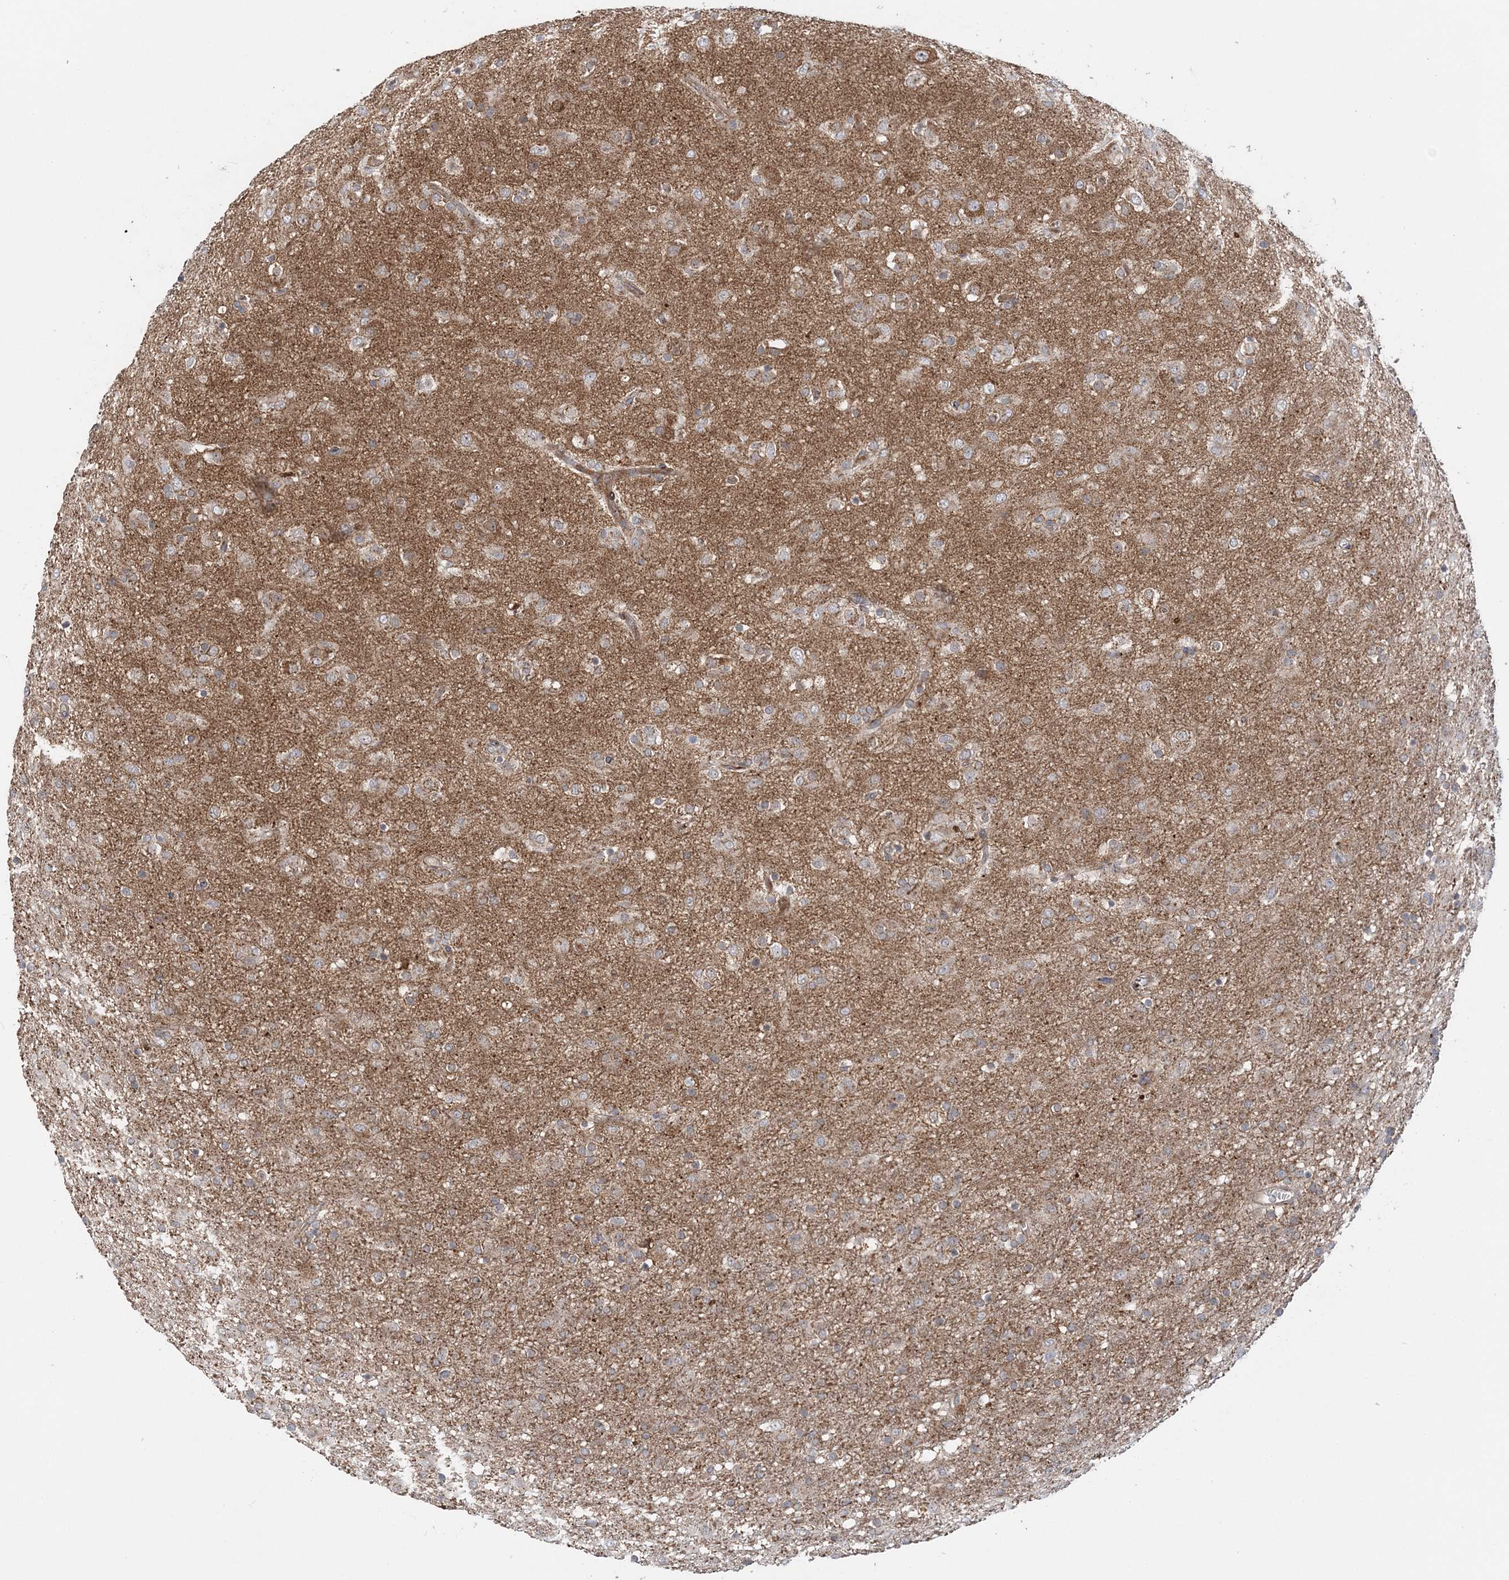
{"staining": {"intensity": "weak", "quantity": "25%-75%", "location": "cytoplasmic/membranous"}, "tissue": "glioma", "cell_type": "Tumor cells", "image_type": "cancer", "snomed": [{"axis": "morphology", "description": "Glioma, malignant, Low grade"}, {"axis": "topography", "description": "Brain"}], "caption": "Protein staining by immunohistochemistry demonstrates weak cytoplasmic/membranous positivity in approximately 25%-75% of tumor cells in glioma. Using DAB (brown) and hematoxylin (blue) stains, captured at high magnification using brightfield microscopy.", "gene": "ABCC3", "patient": {"sex": "male", "age": 65}}